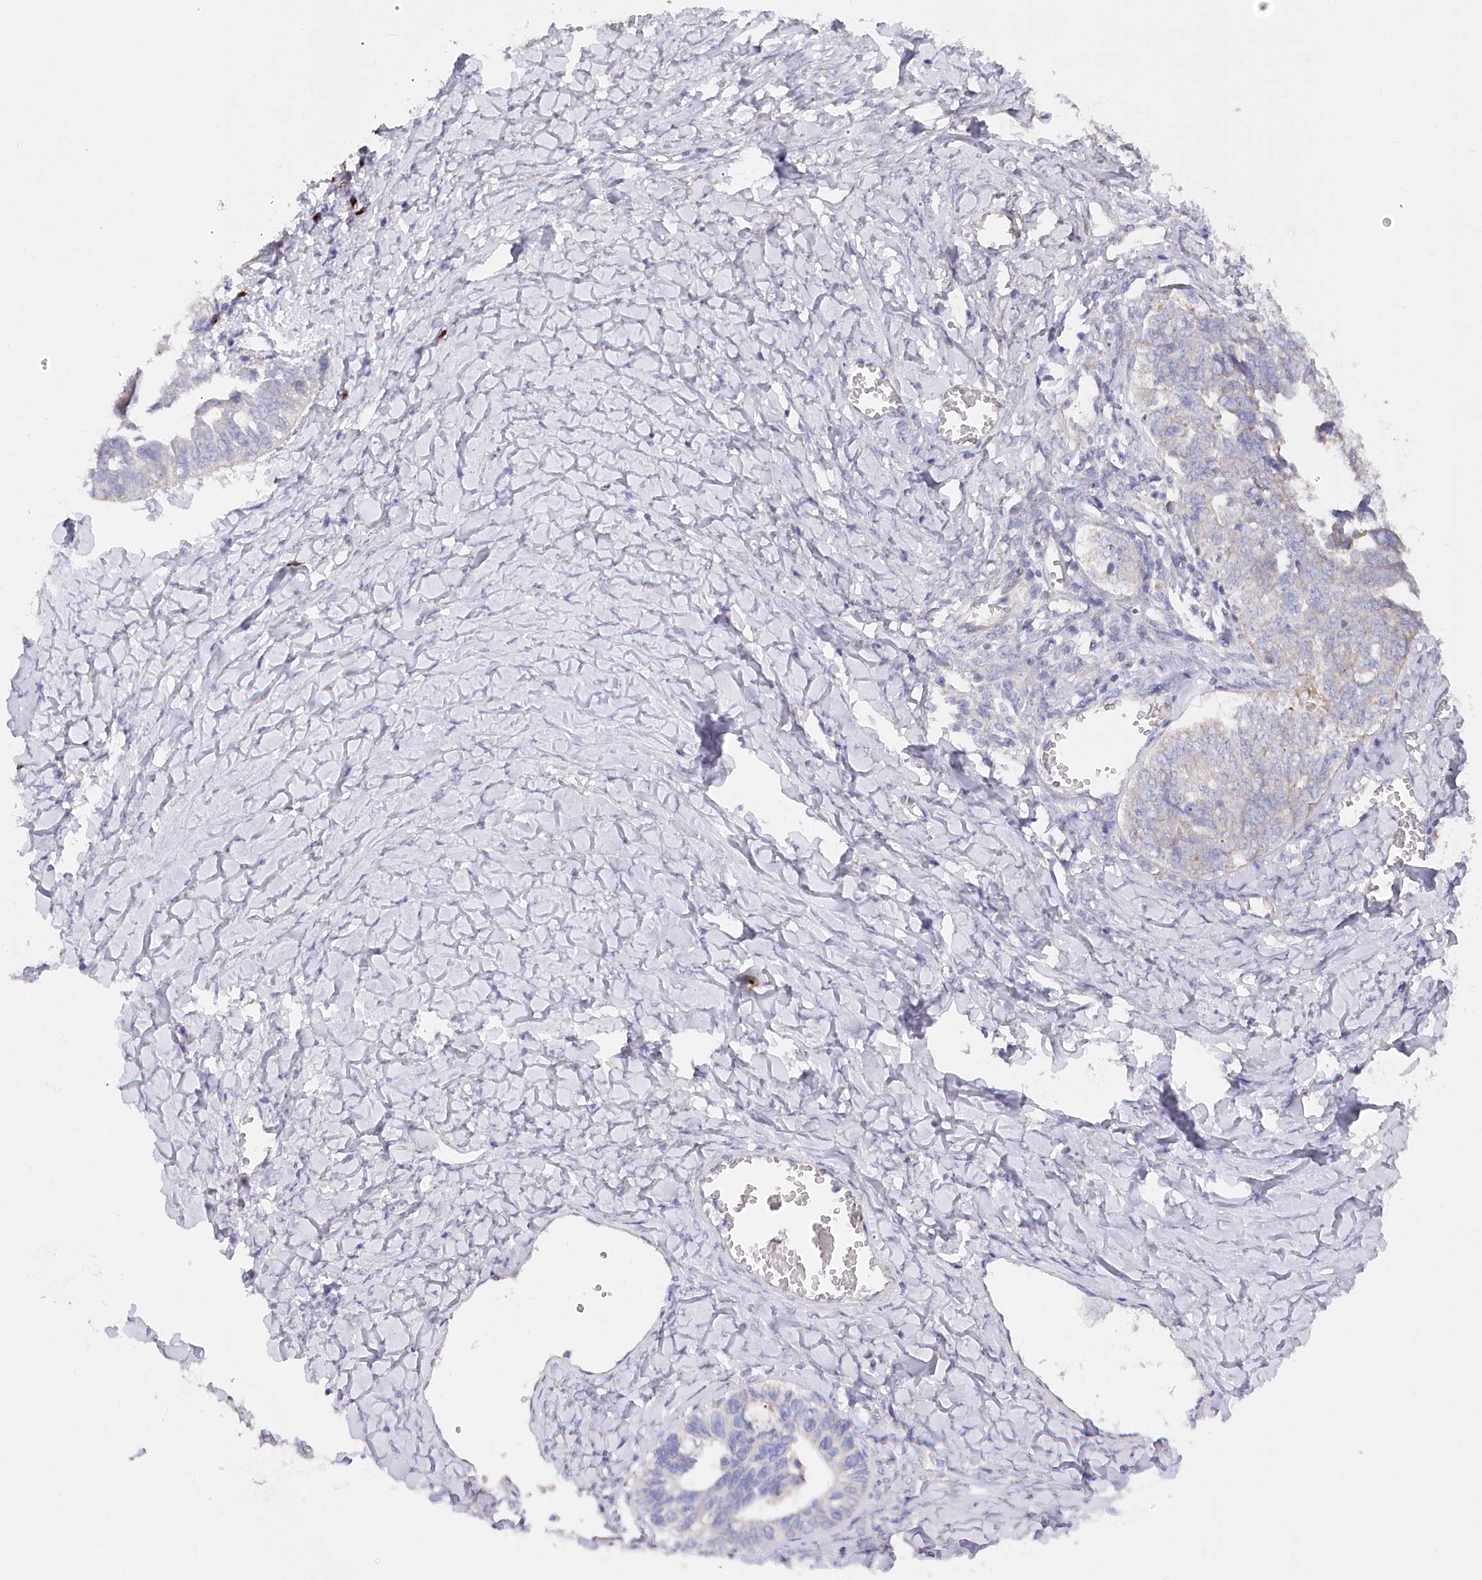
{"staining": {"intensity": "negative", "quantity": "none", "location": "none"}, "tissue": "ovarian cancer", "cell_type": "Tumor cells", "image_type": "cancer", "snomed": [{"axis": "morphology", "description": "Cystadenocarcinoma, serous, NOS"}, {"axis": "topography", "description": "Ovary"}], "caption": "A micrograph of human serous cystadenocarcinoma (ovarian) is negative for staining in tumor cells.", "gene": "POGLUT1", "patient": {"sex": "female", "age": 79}}